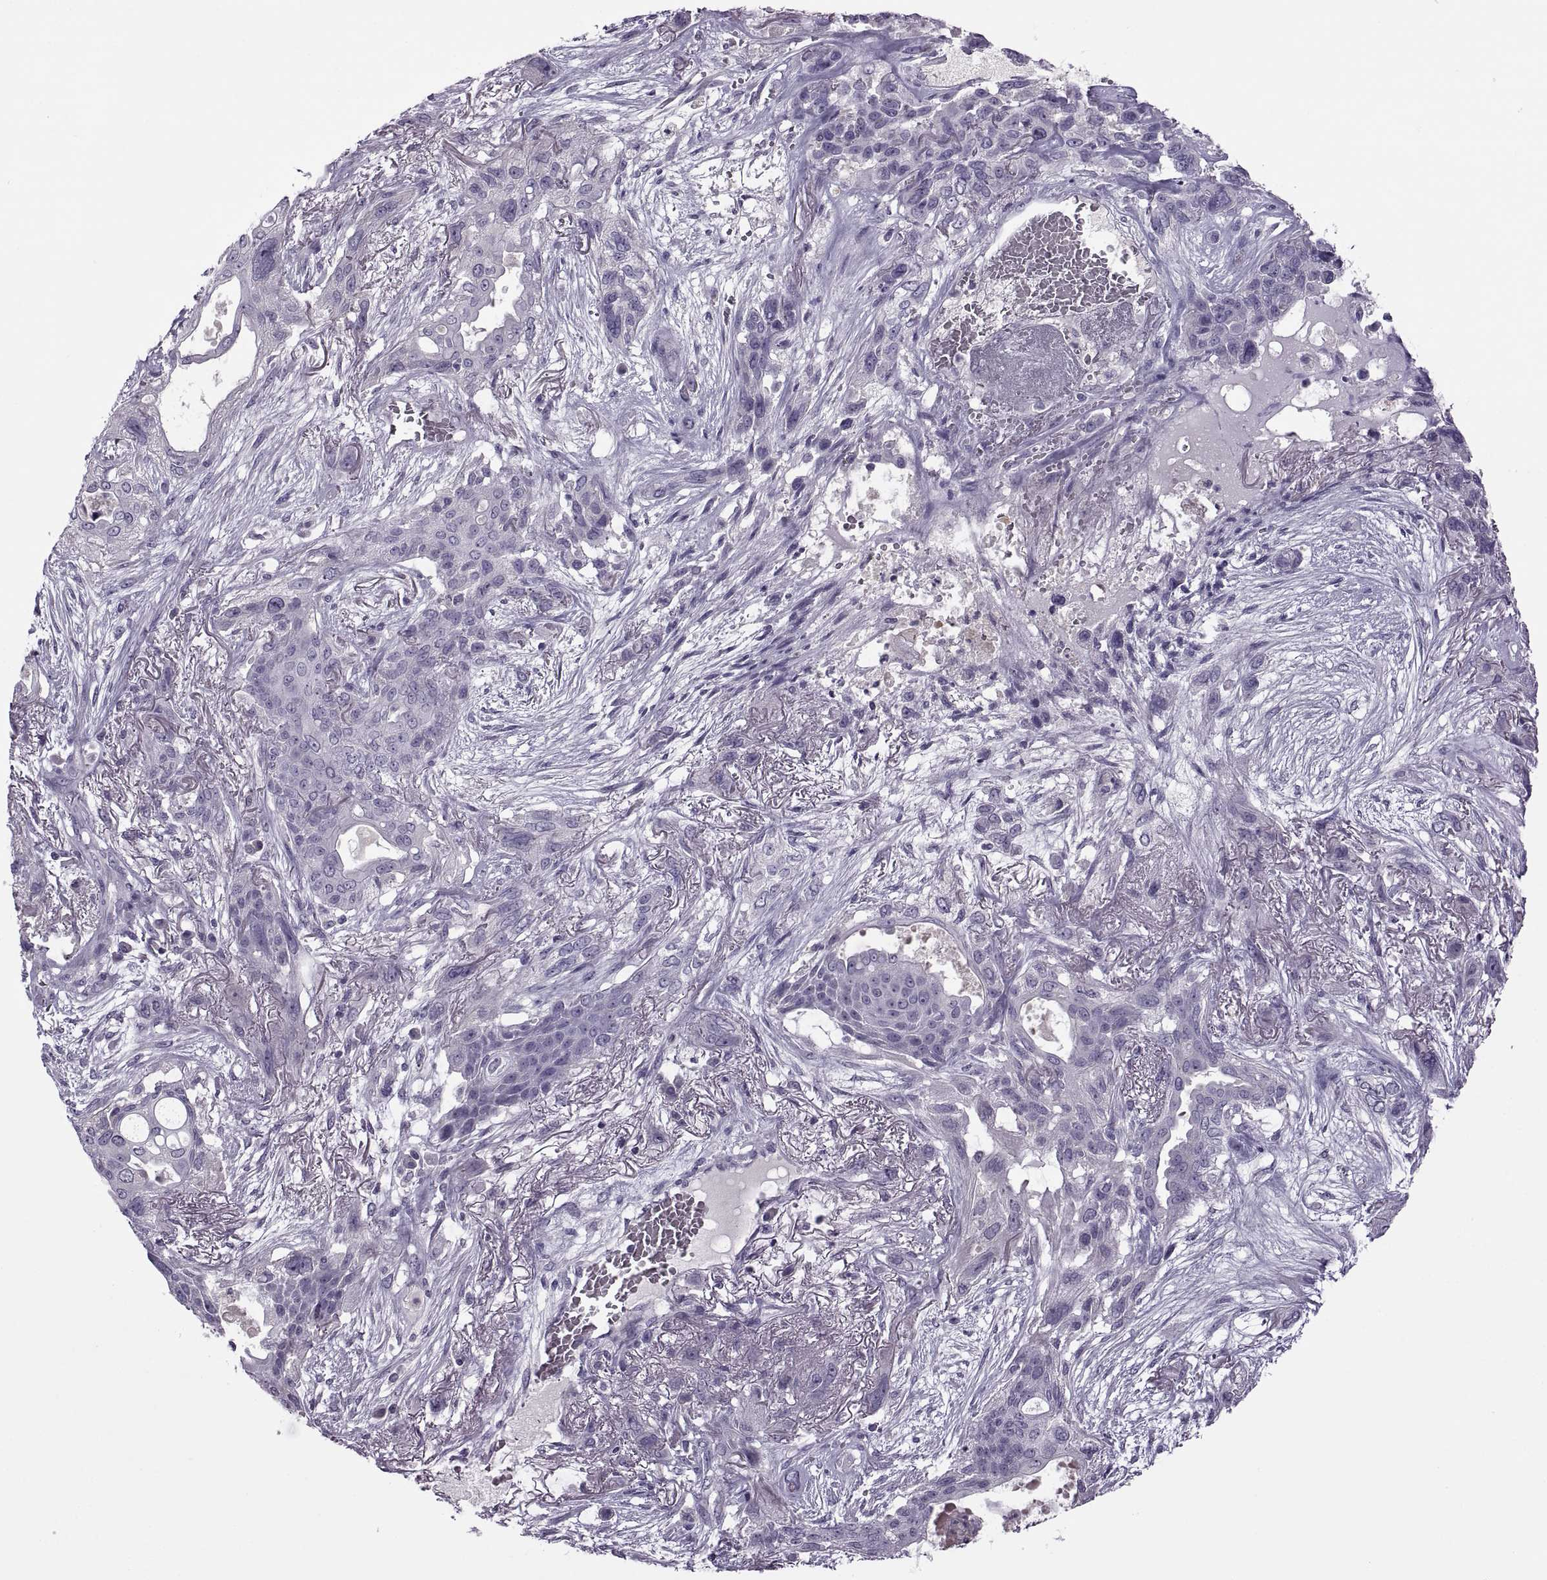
{"staining": {"intensity": "negative", "quantity": "none", "location": "none"}, "tissue": "lung cancer", "cell_type": "Tumor cells", "image_type": "cancer", "snomed": [{"axis": "morphology", "description": "Squamous cell carcinoma, NOS"}, {"axis": "topography", "description": "Lung"}], "caption": "DAB (3,3'-diaminobenzidine) immunohistochemical staining of lung squamous cell carcinoma displays no significant positivity in tumor cells. Nuclei are stained in blue.", "gene": "RSPH6A", "patient": {"sex": "female", "age": 70}}